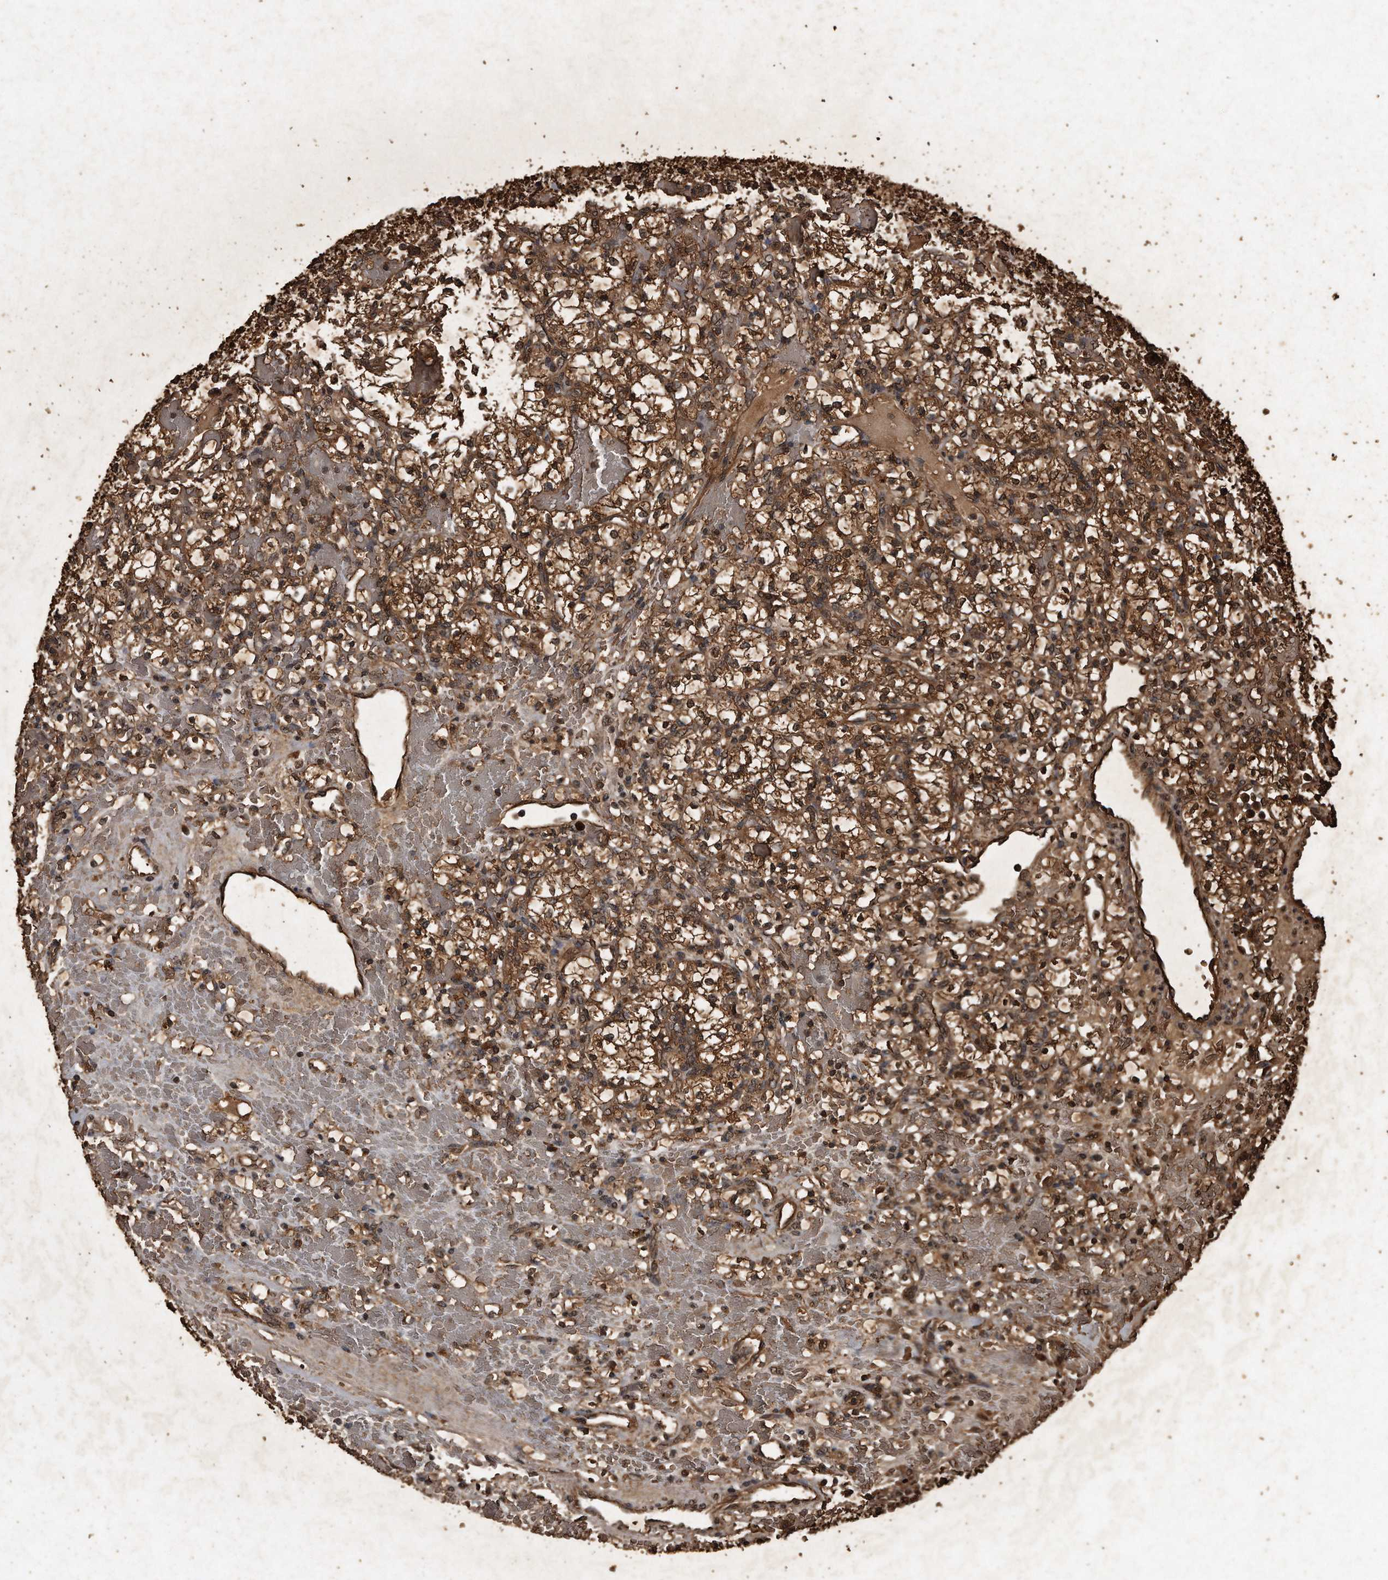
{"staining": {"intensity": "strong", "quantity": ">75%", "location": "cytoplasmic/membranous"}, "tissue": "renal cancer", "cell_type": "Tumor cells", "image_type": "cancer", "snomed": [{"axis": "morphology", "description": "Adenocarcinoma, NOS"}, {"axis": "topography", "description": "Kidney"}], "caption": "DAB immunohistochemical staining of renal adenocarcinoma demonstrates strong cytoplasmic/membranous protein expression in about >75% of tumor cells.", "gene": "CFLAR", "patient": {"sex": "female", "age": 60}}